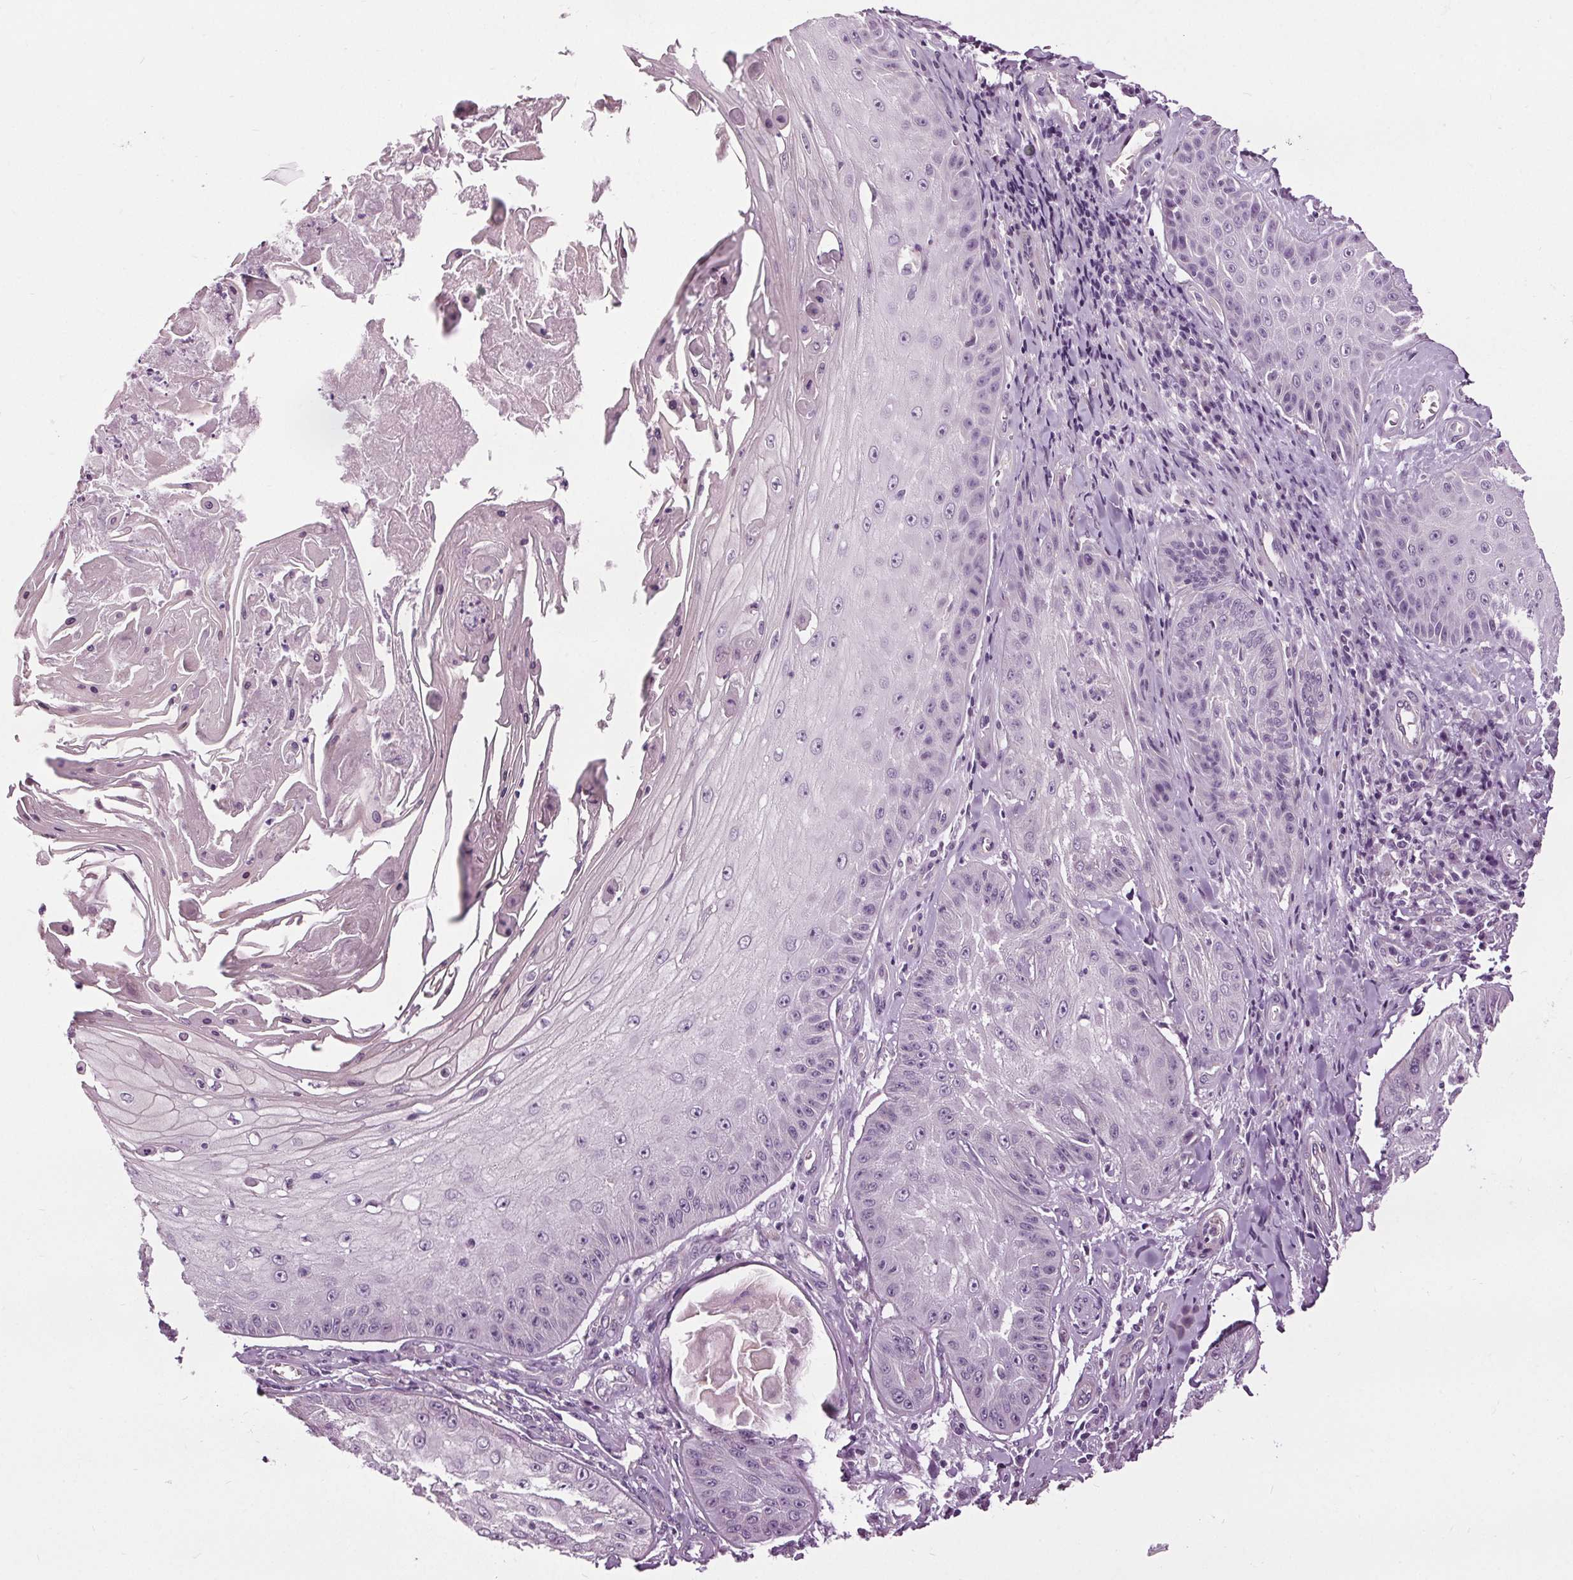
{"staining": {"intensity": "negative", "quantity": "none", "location": "none"}, "tissue": "skin cancer", "cell_type": "Tumor cells", "image_type": "cancer", "snomed": [{"axis": "morphology", "description": "Squamous cell carcinoma, NOS"}, {"axis": "topography", "description": "Skin"}], "caption": "High magnification brightfield microscopy of squamous cell carcinoma (skin) stained with DAB (brown) and counterstained with hematoxylin (blue): tumor cells show no significant expression.", "gene": "RASA1", "patient": {"sex": "male", "age": 70}}